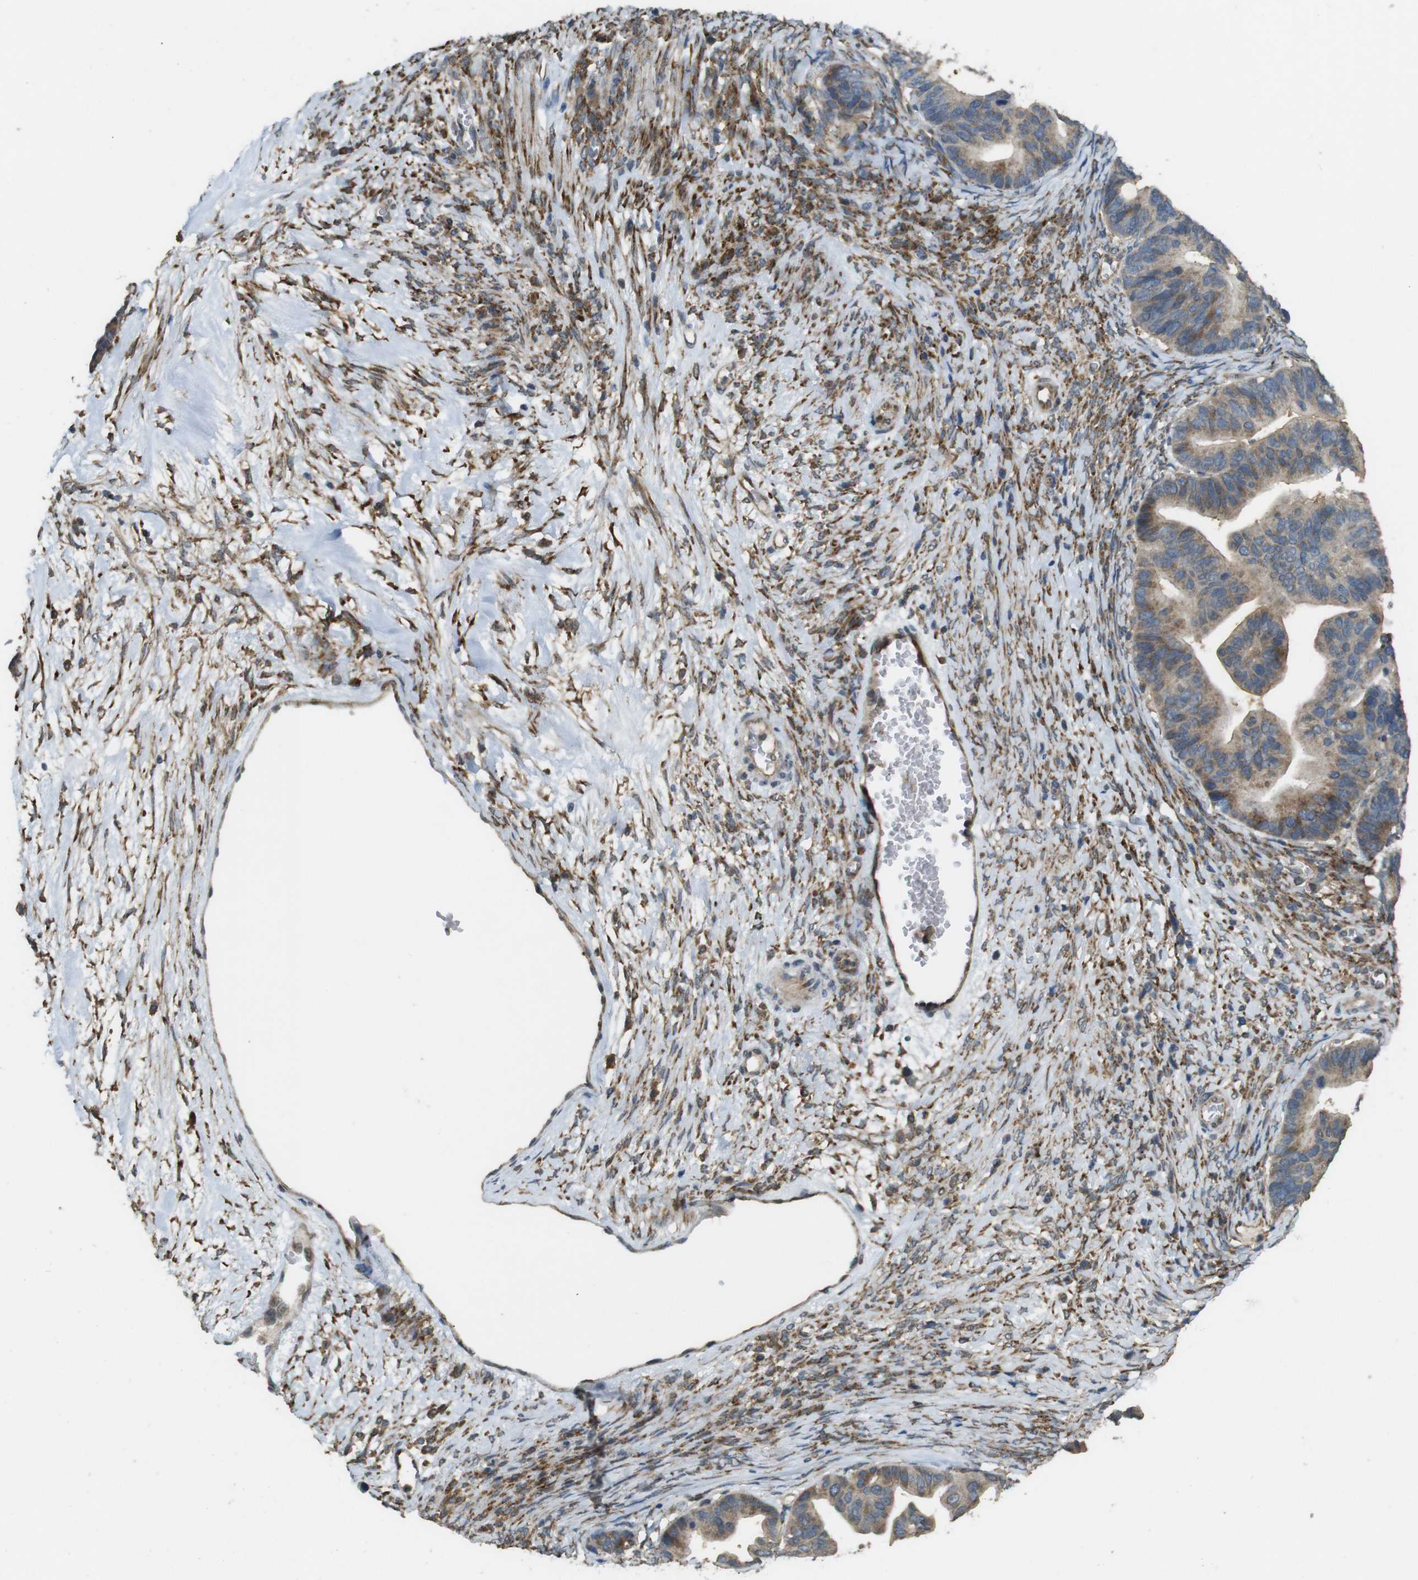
{"staining": {"intensity": "weak", "quantity": ">75%", "location": "cytoplasmic/membranous"}, "tissue": "ovarian cancer", "cell_type": "Tumor cells", "image_type": "cancer", "snomed": [{"axis": "morphology", "description": "Cystadenocarcinoma, serous, NOS"}, {"axis": "topography", "description": "Ovary"}], "caption": "Immunohistochemistry photomicrograph of neoplastic tissue: human ovarian cancer (serous cystadenocarcinoma) stained using immunohistochemistry displays low levels of weak protein expression localized specifically in the cytoplasmic/membranous of tumor cells, appearing as a cytoplasmic/membranous brown color.", "gene": "ARHGAP24", "patient": {"sex": "female", "age": 56}}